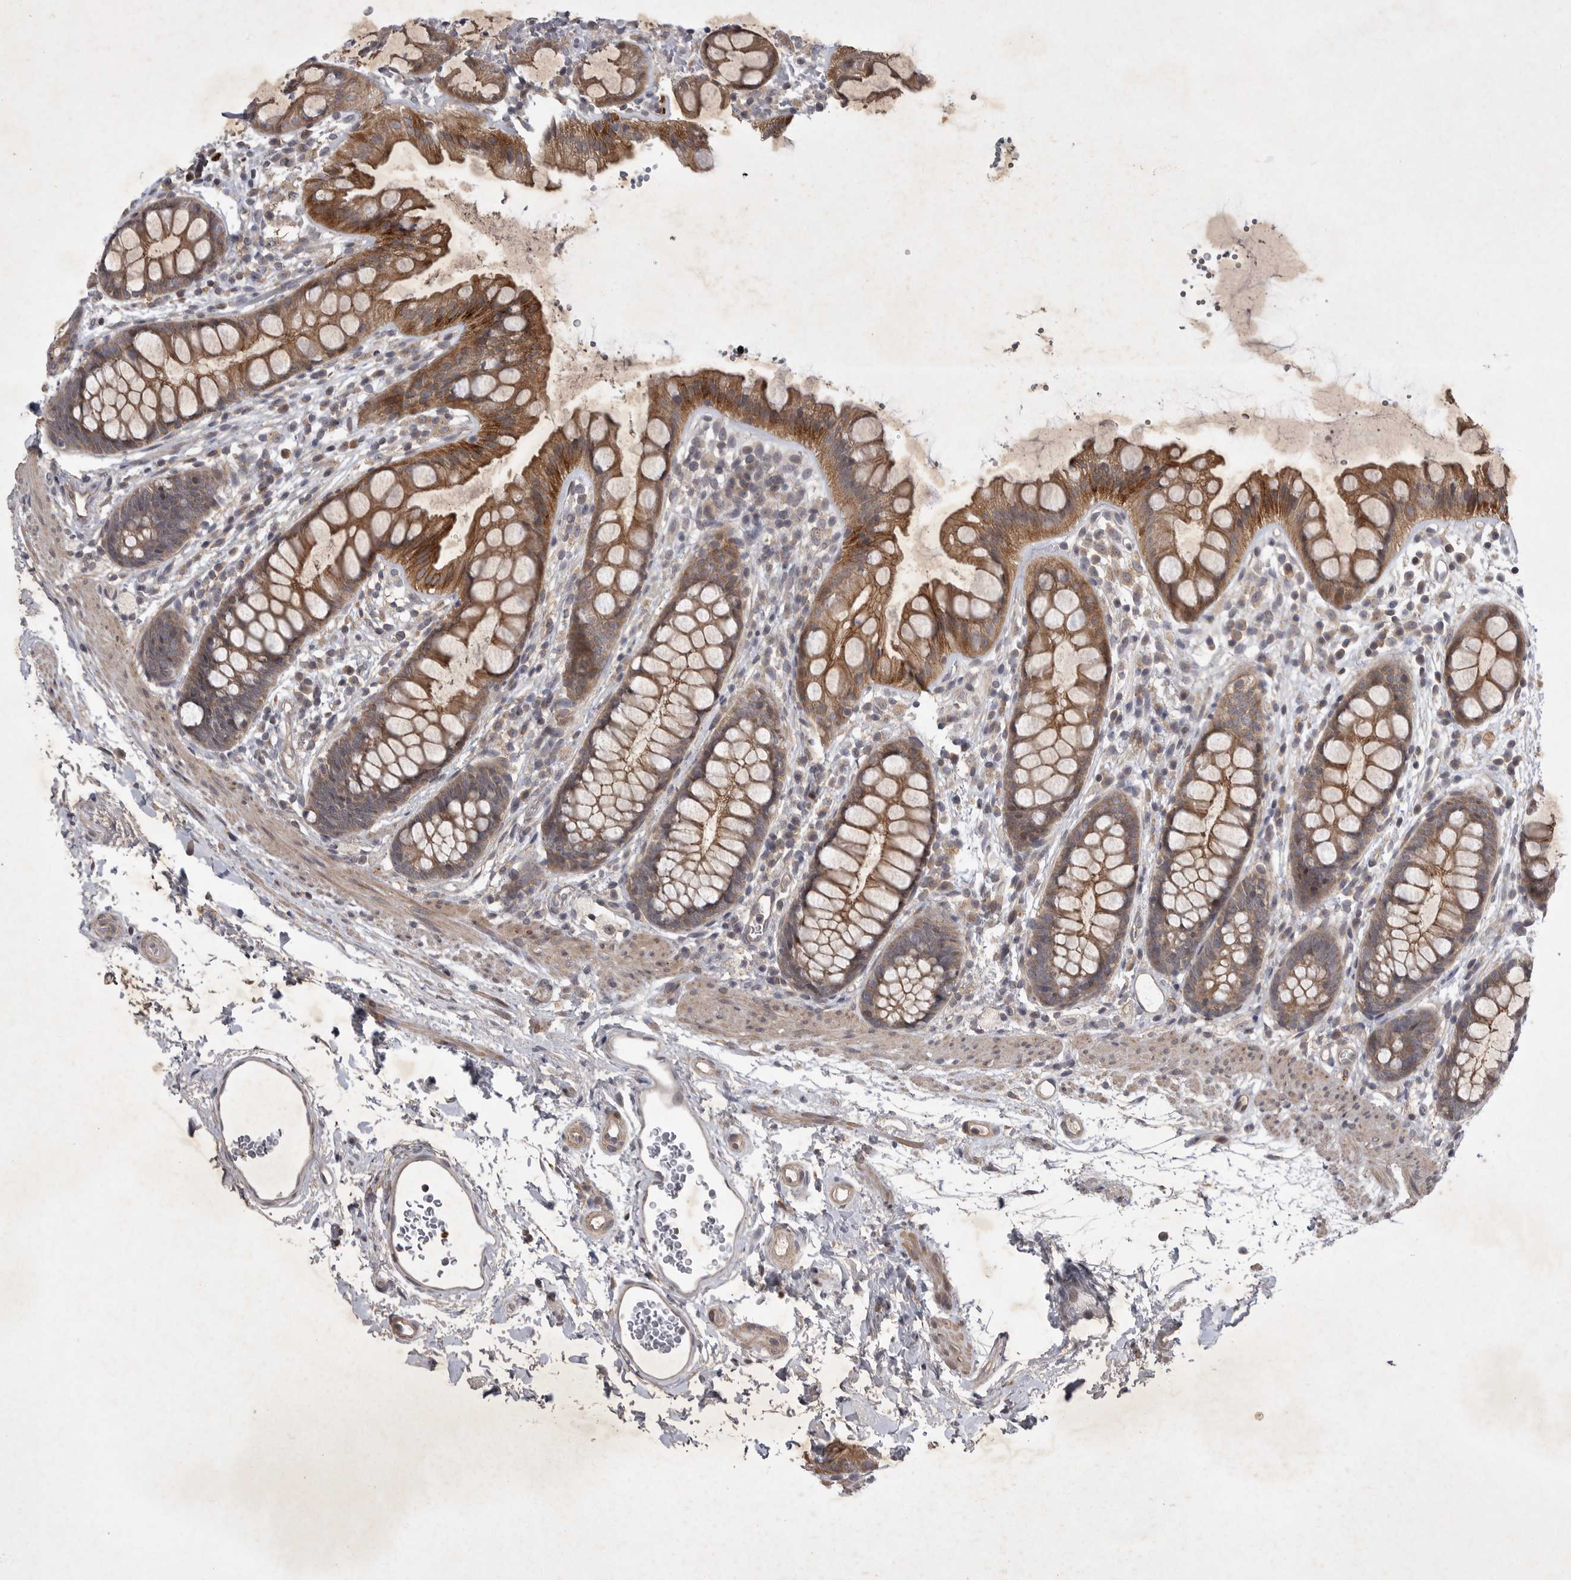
{"staining": {"intensity": "moderate", "quantity": "25%-75%", "location": "cytoplasmic/membranous"}, "tissue": "rectum", "cell_type": "Glandular cells", "image_type": "normal", "snomed": [{"axis": "morphology", "description": "Normal tissue, NOS"}, {"axis": "topography", "description": "Rectum"}], "caption": "Brown immunohistochemical staining in normal human rectum displays moderate cytoplasmic/membranous expression in about 25%-75% of glandular cells.", "gene": "UBE3D", "patient": {"sex": "female", "age": 65}}